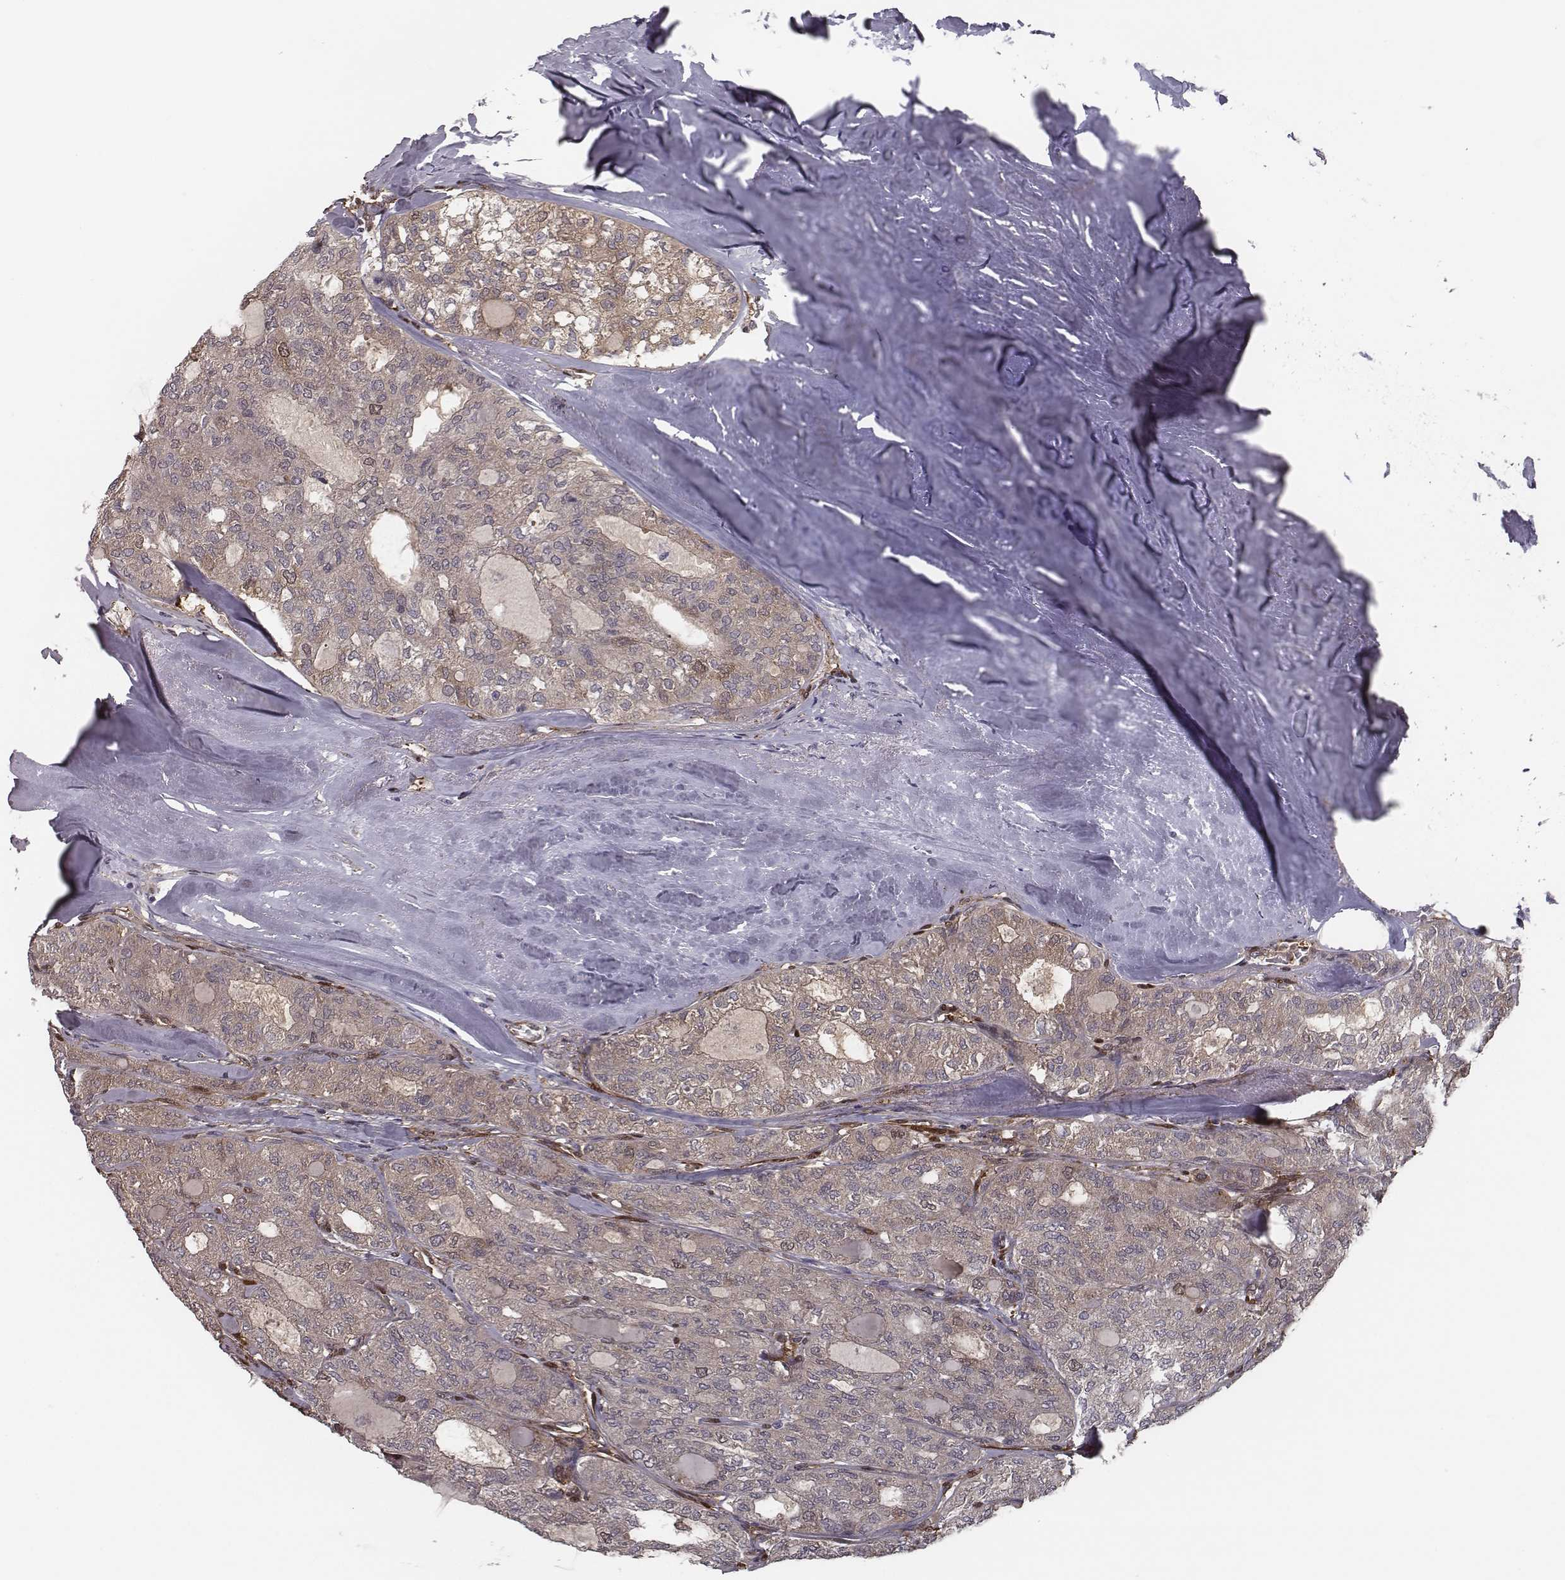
{"staining": {"intensity": "weak", "quantity": "<25%", "location": "cytoplasmic/membranous"}, "tissue": "thyroid cancer", "cell_type": "Tumor cells", "image_type": "cancer", "snomed": [{"axis": "morphology", "description": "Follicular adenoma carcinoma, NOS"}, {"axis": "topography", "description": "Thyroid gland"}], "caption": "Thyroid follicular adenoma carcinoma was stained to show a protein in brown. There is no significant positivity in tumor cells.", "gene": "ISYNA1", "patient": {"sex": "male", "age": 75}}